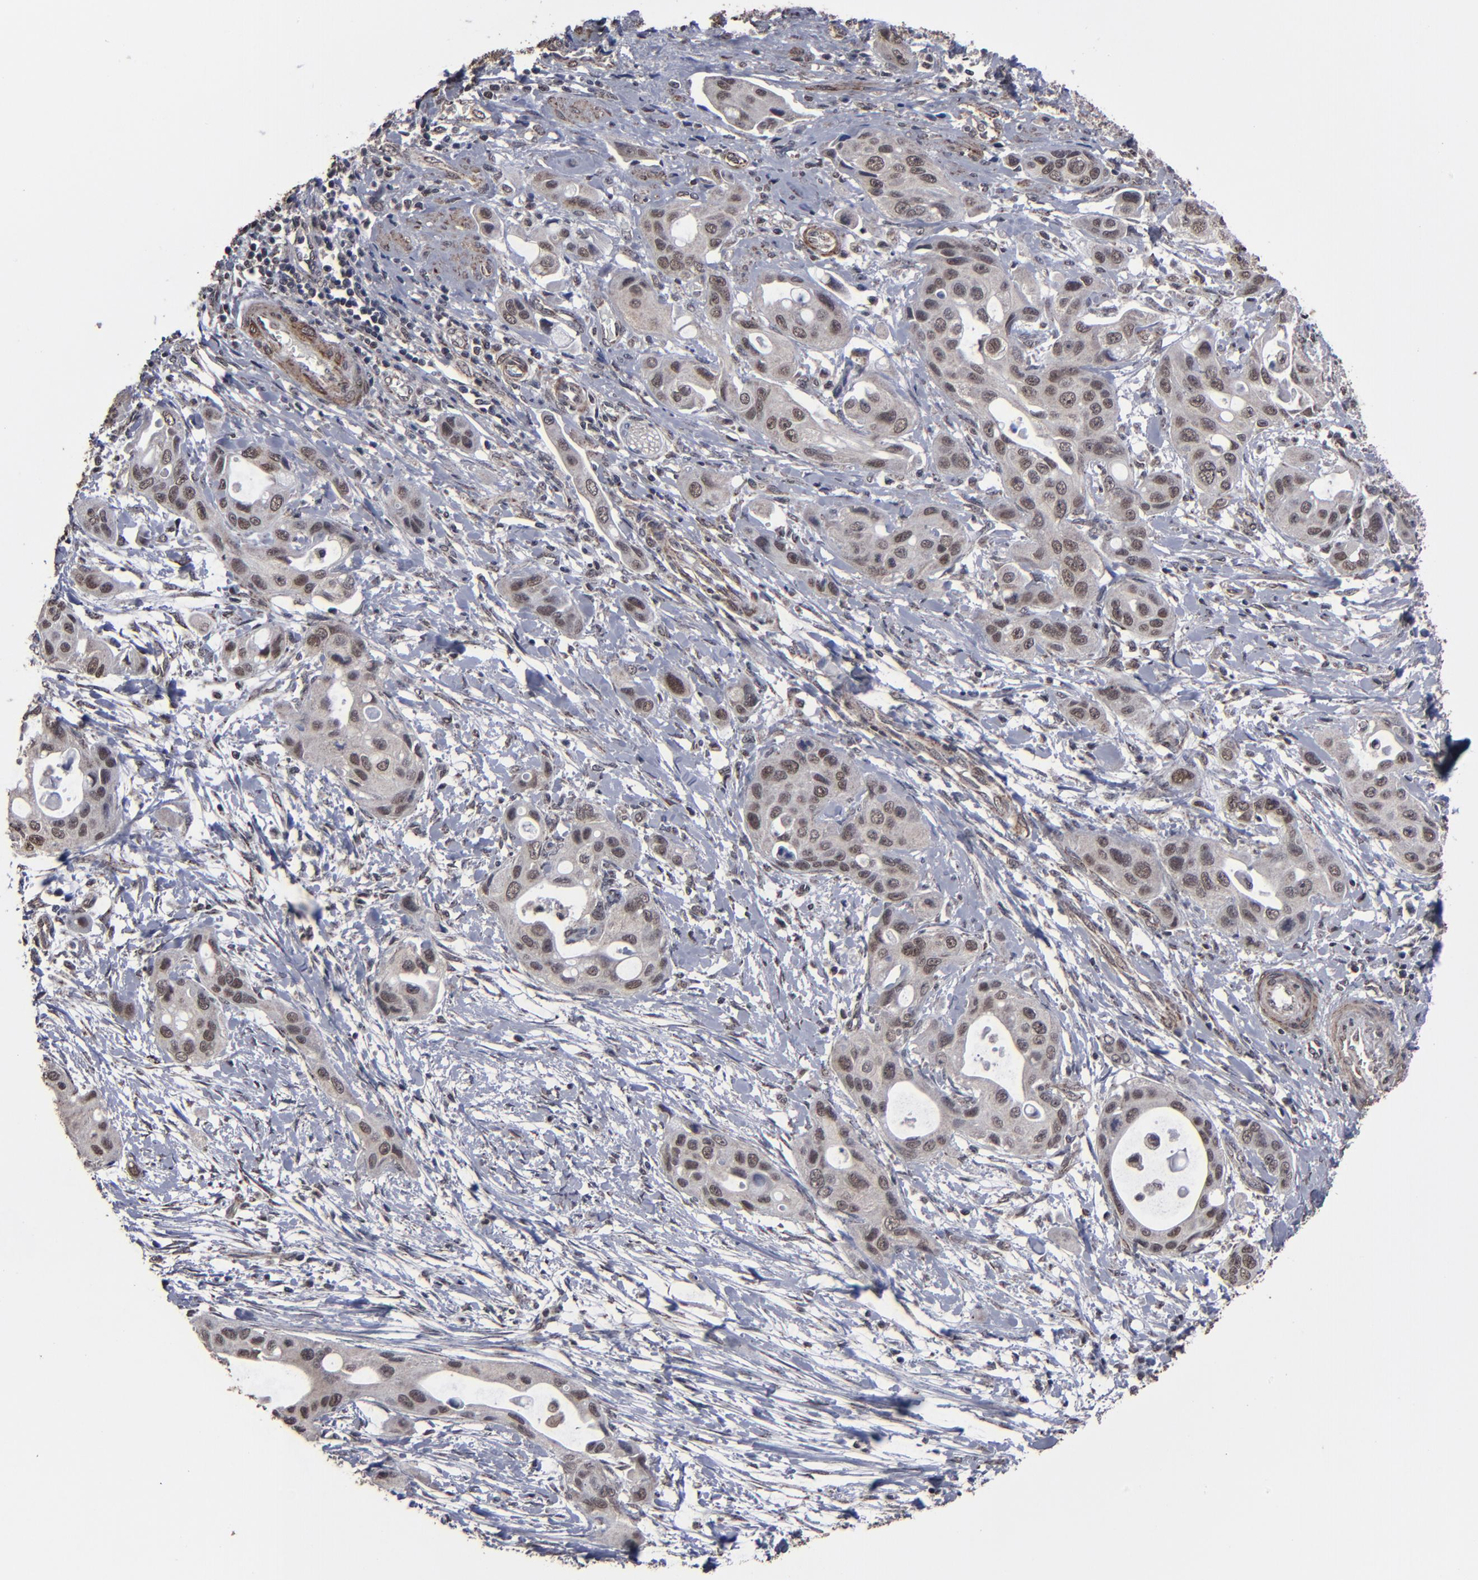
{"staining": {"intensity": "weak", "quantity": "25%-75%", "location": "nuclear"}, "tissue": "pancreatic cancer", "cell_type": "Tumor cells", "image_type": "cancer", "snomed": [{"axis": "morphology", "description": "Adenocarcinoma, NOS"}, {"axis": "topography", "description": "Pancreas"}], "caption": "The immunohistochemical stain shows weak nuclear staining in tumor cells of pancreatic cancer tissue.", "gene": "BNIP3", "patient": {"sex": "female", "age": 60}}